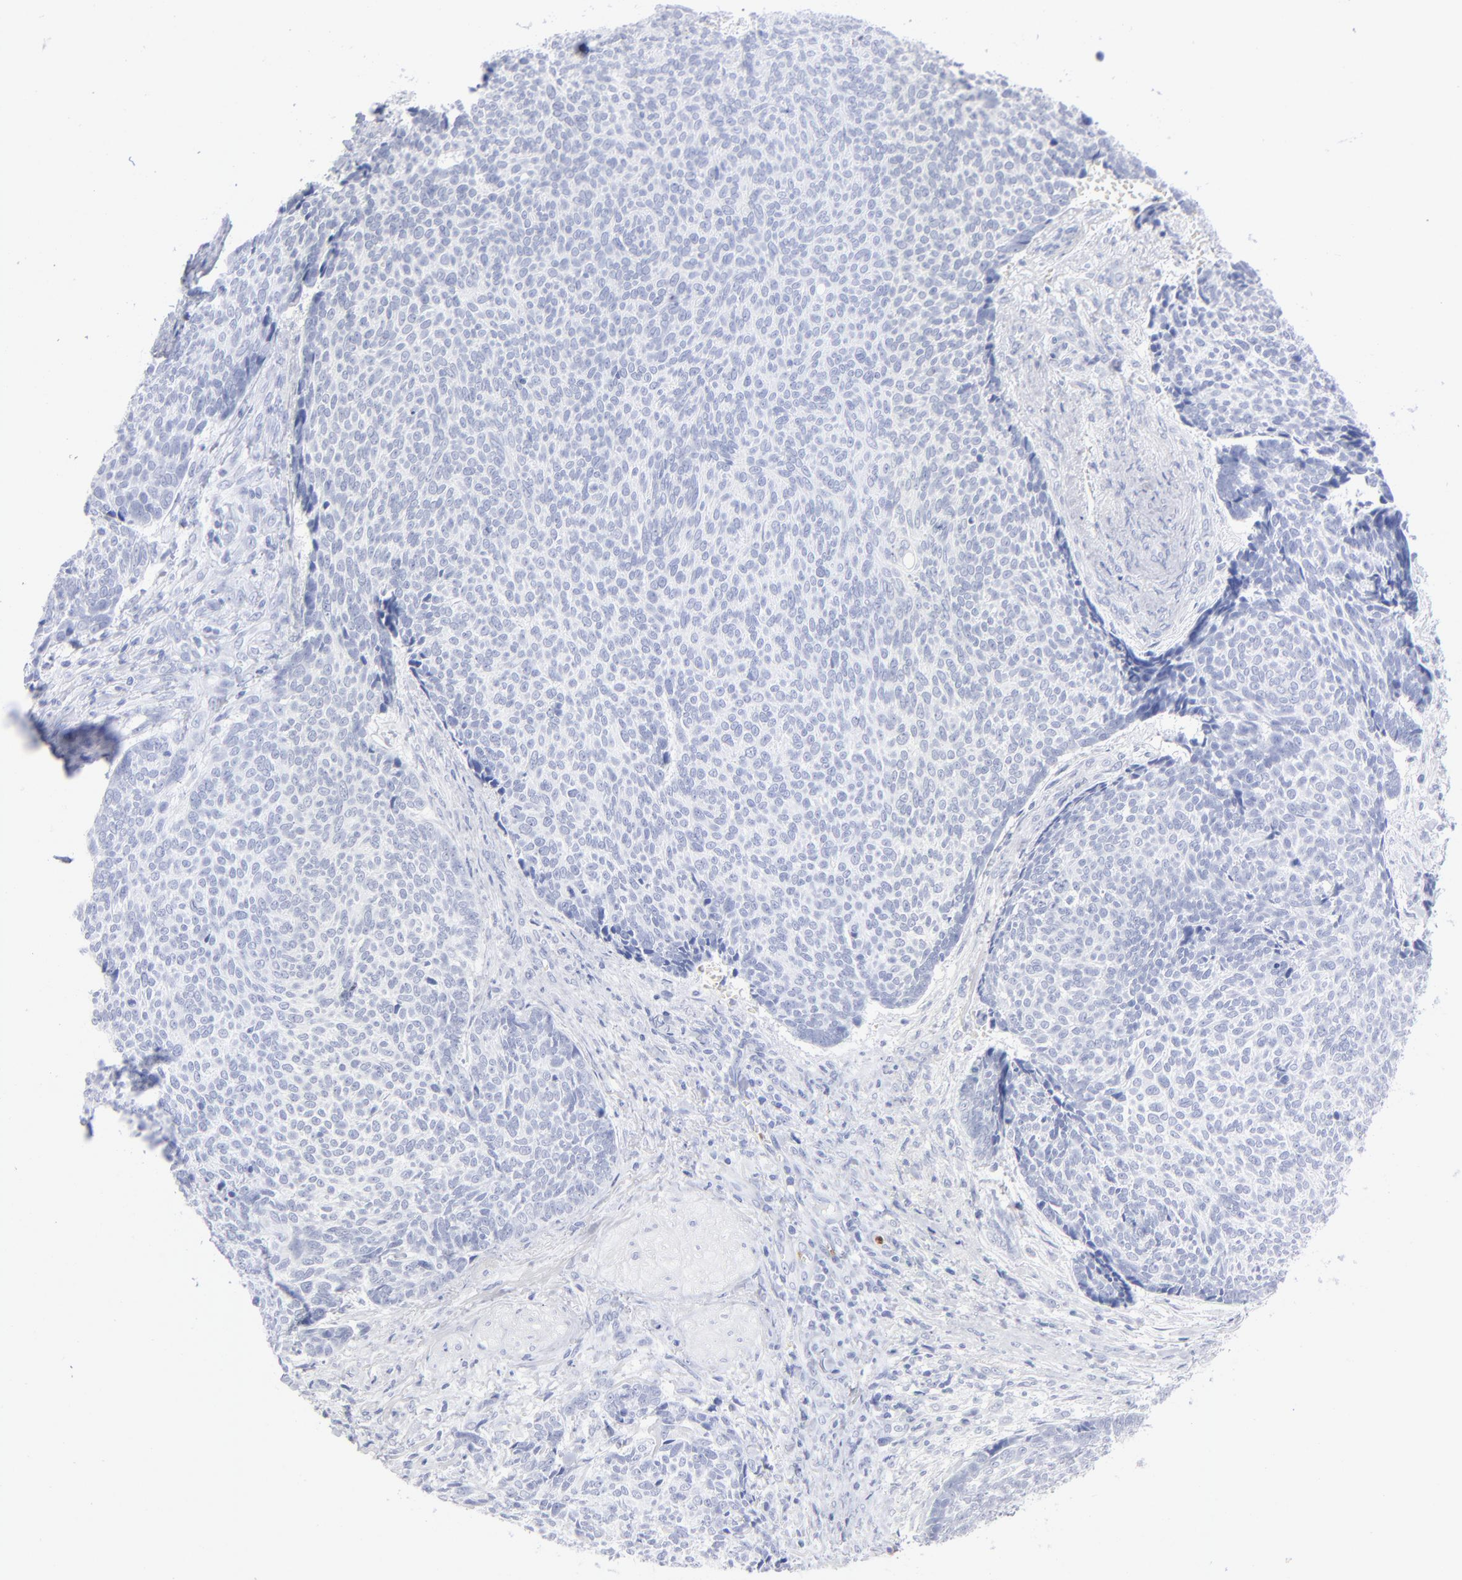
{"staining": {"intensity": "moderate", "quantity": "<25%", "location": "cytoplasmic/membranous,nuclear"}, "tissue": "skin cancer", "cell_type": "Tumor cells", "image_type": "cancer", "snomed": [{"axis": "morphology", "description": "Basal cell carcinoma"}, {"axis": "topography", "description": "Skin"}], "caption": "Immunohistochemistry staining of basal cell carcinoma (skin), which shows low levels of moderate cytoplasmic/membranous and nuclear expression in approximately <25% of tumor cells indicating moderate cytoplasmic/membranous and nuclear protein expression. The staining was performed using DAB (brown) for protein detection and nuclei were counterstained in hematoxylin (blue).", "gene": "ARG1", "patient": {"sex": "male", "age": 84}}